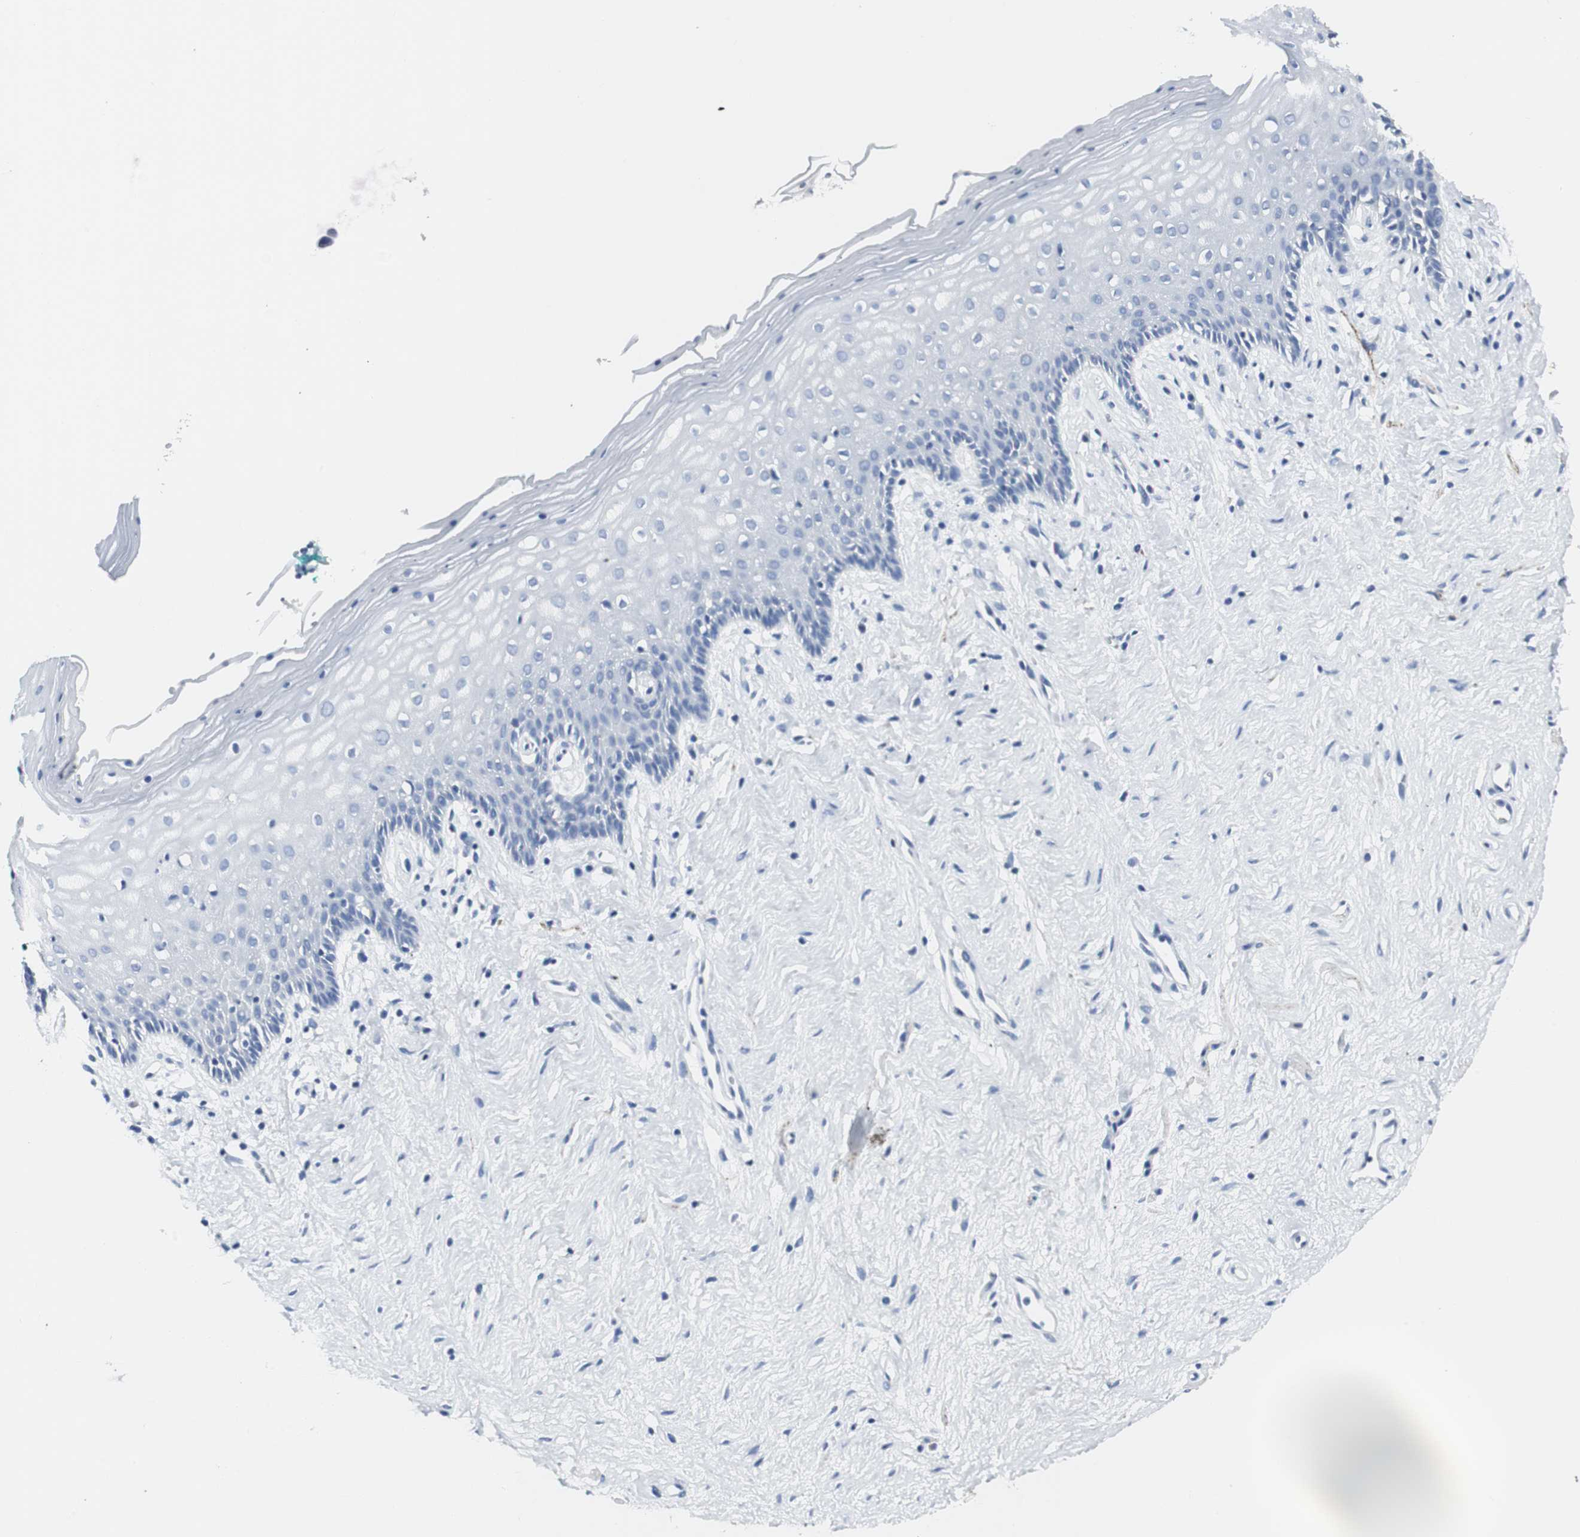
{"staining": {"intensity": "negative", "quantity": "none", "location": "none"}, "tissue": "vagina", "cell_type": "Squamous epithelial cells", "image_type": "normal", "snomed": [{"axis": "morphology", "description": "Normal tissue, NOS"}, {"axis": "topography", "description": "Vagina"}], "caption": "Human vagina stained for a protein using IHC reveals no expression in squamous epithelial cells.", "gene": "GAP43", "patient": {"sex": "female", "age": 44}}